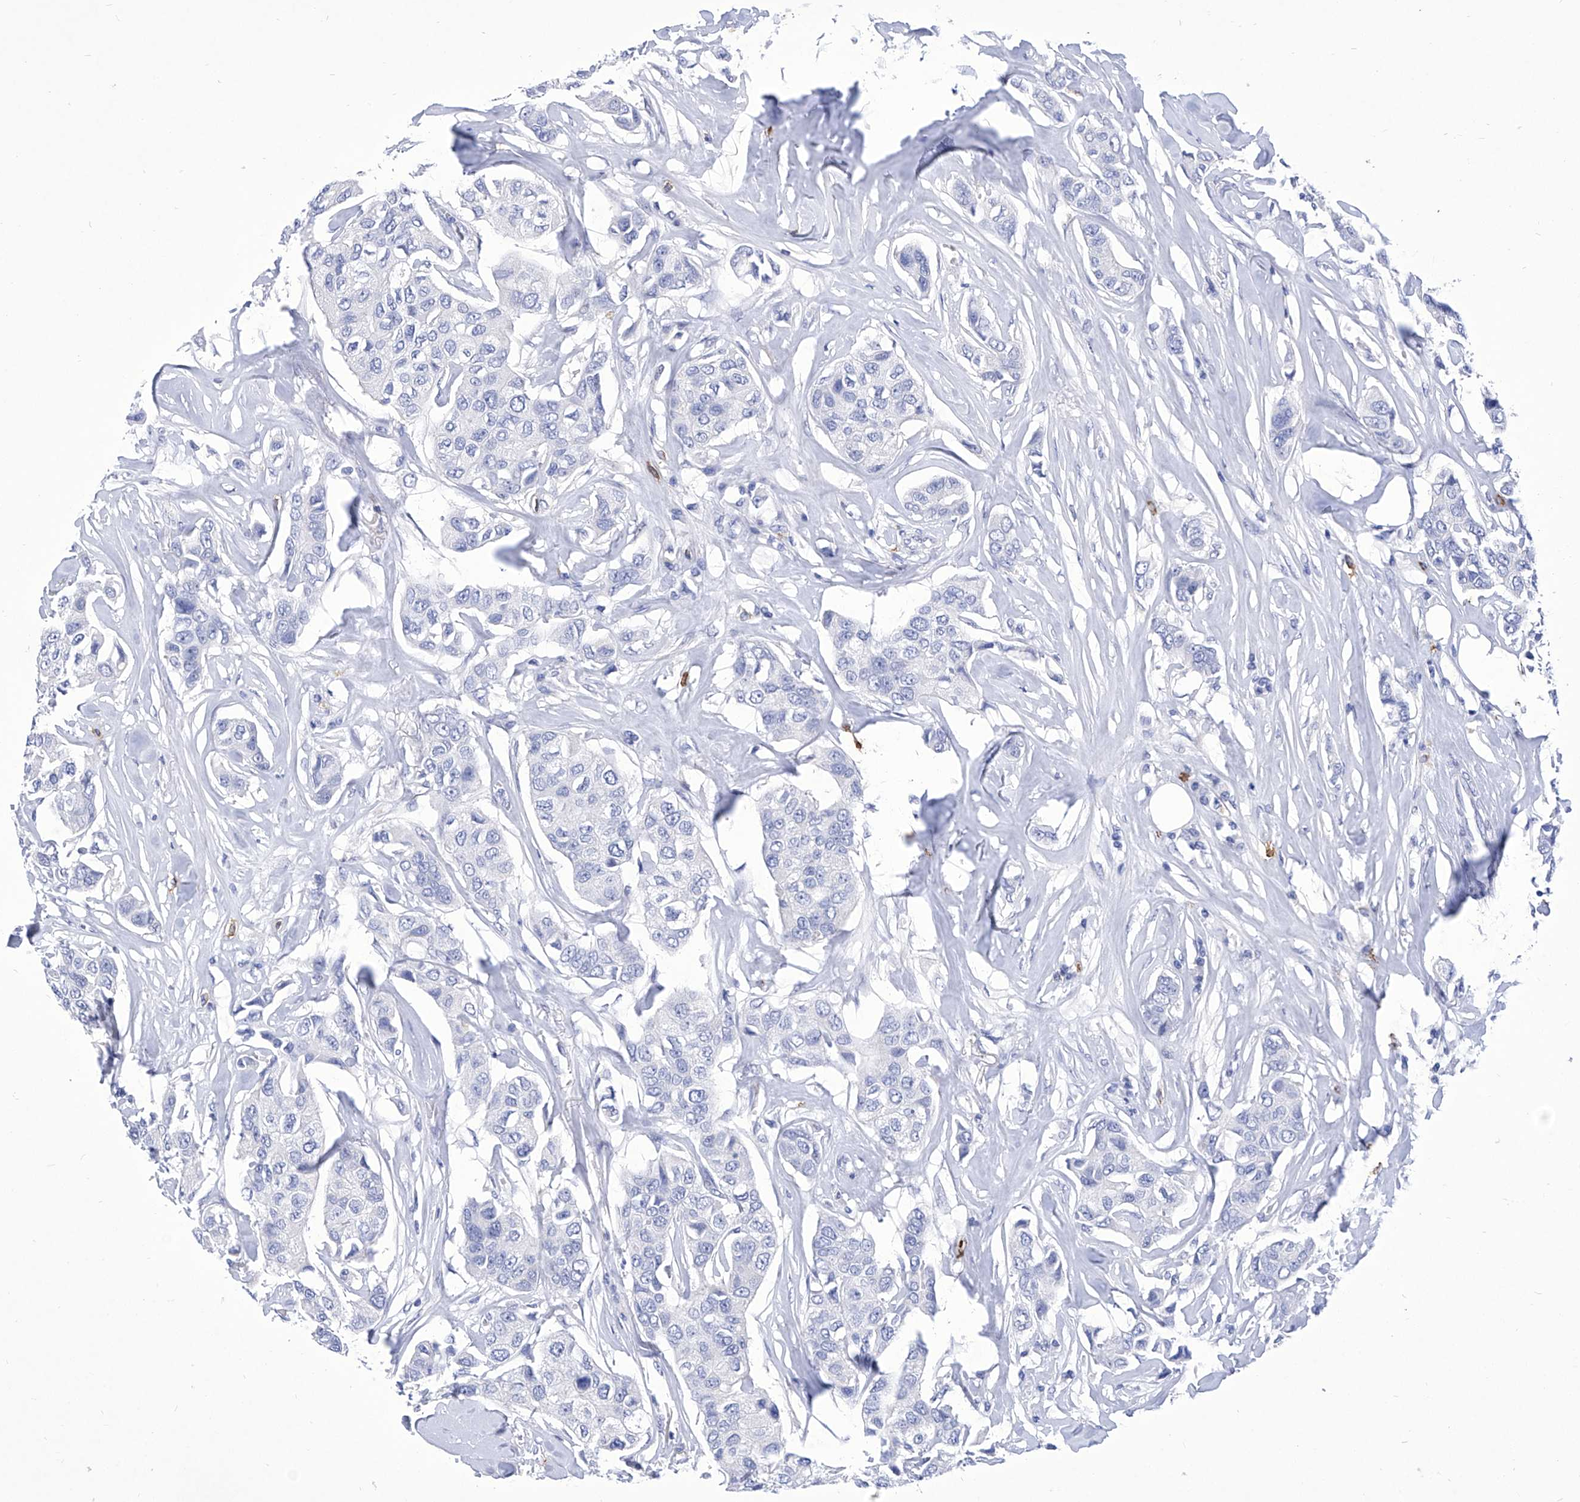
{"staining": {"intensity": "negative", "quantity": "none", "location": "none"}, "tissue": "breast cancer", "cell_type": "Tumor cells", "image_type": "cancer", "snomed": [{"axis": "morphology", "description": "Duct carcinoma"}, {"axis": "topography", "description": "Breast"}], "caption": "Intraductal carcinoma (breast) was stained to show a protein in brown. There is no significant expression in tumor cells.", "gene": "IFNL2", "patient": {"sex": "female", "age": 80}}